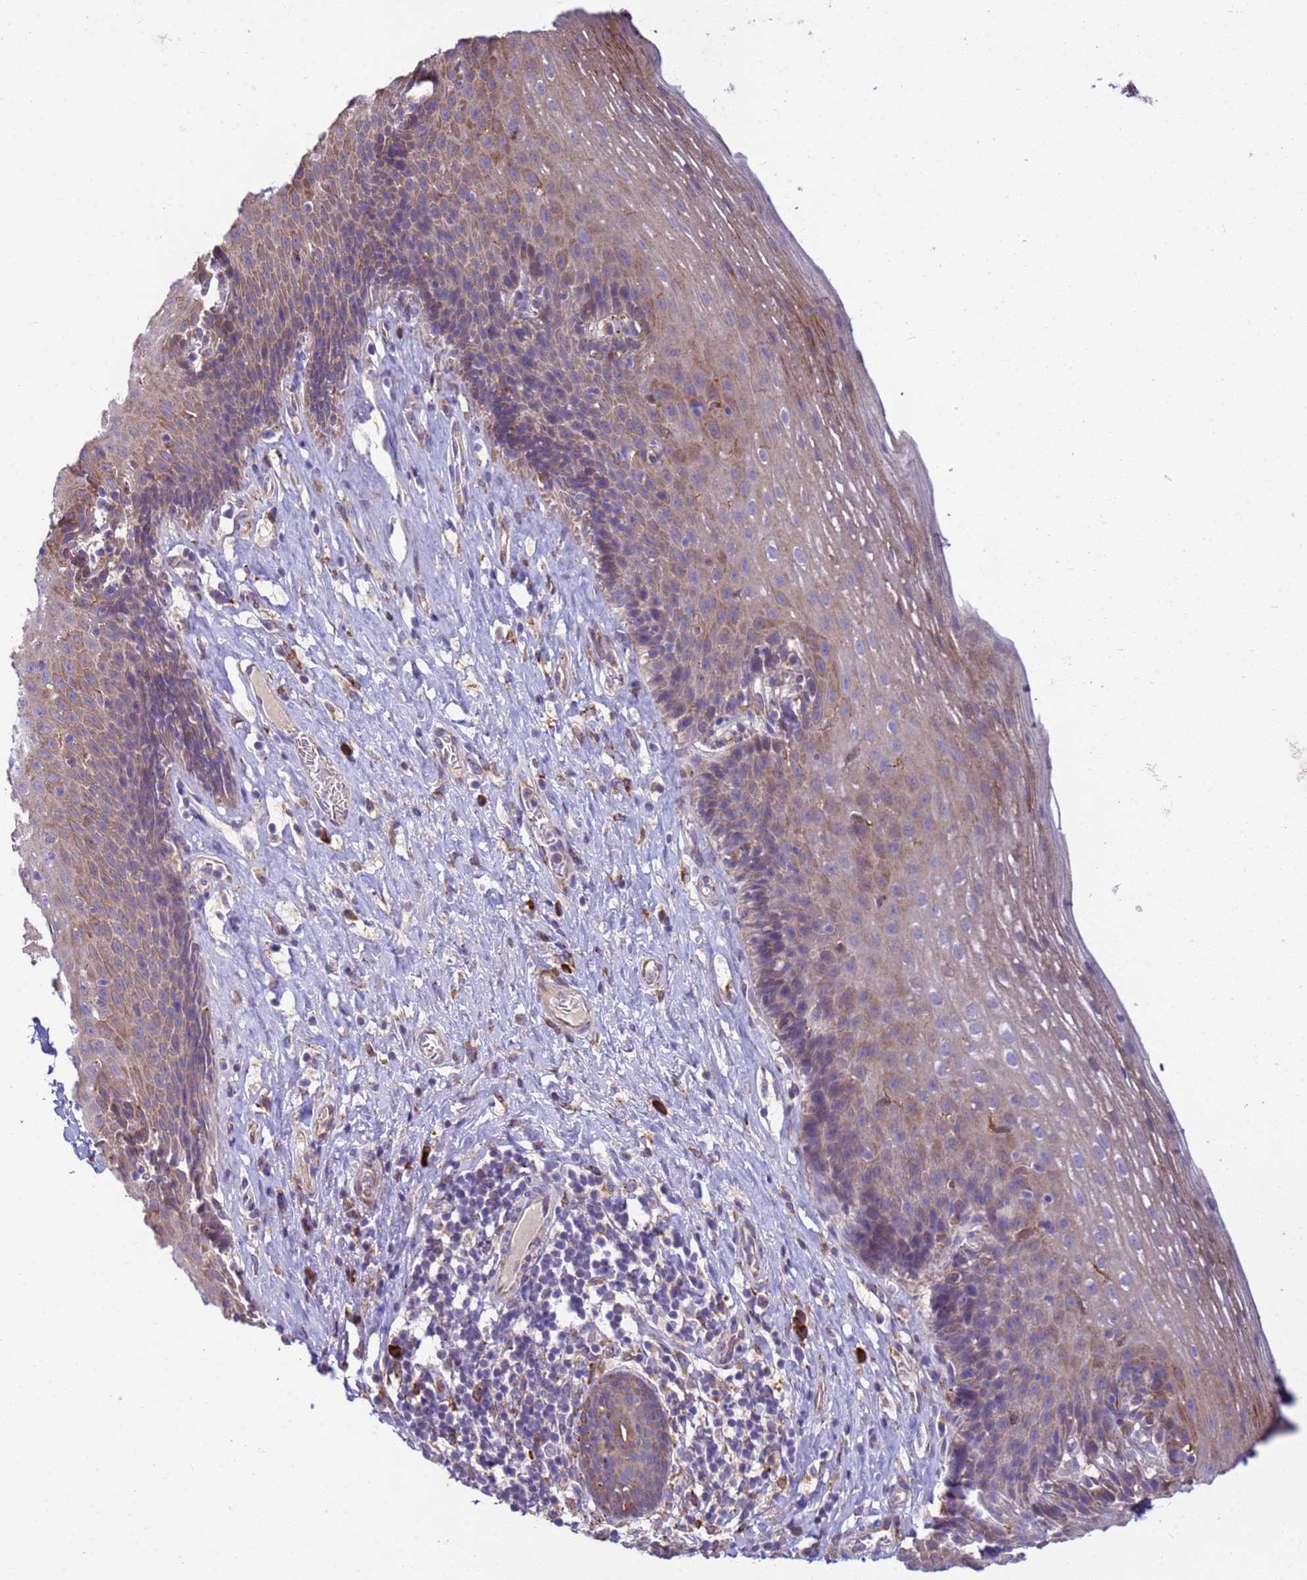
{"staining": {"intensity": "weak", "quantity": "25%-75%", "location": "cytoplasmic/membranous"}, "tissue": "esophagus", "cell_type": "Squamous epithelial cells", "image_type": "normal", "snomed": [{"axis": "morphology", "description": "Normal tissue, NOS"}, {"axis": "topography", "description": "Esophagus"}], "caption": "The image reveals immunohistochemical staining of benign esophagus. There is weak cytoplasmic/membranous staining is seen in approximately 25%-75% of squamous epithelial cells.", "gene": "THAP5", "patient": {"sex": "female", "age": 66}}